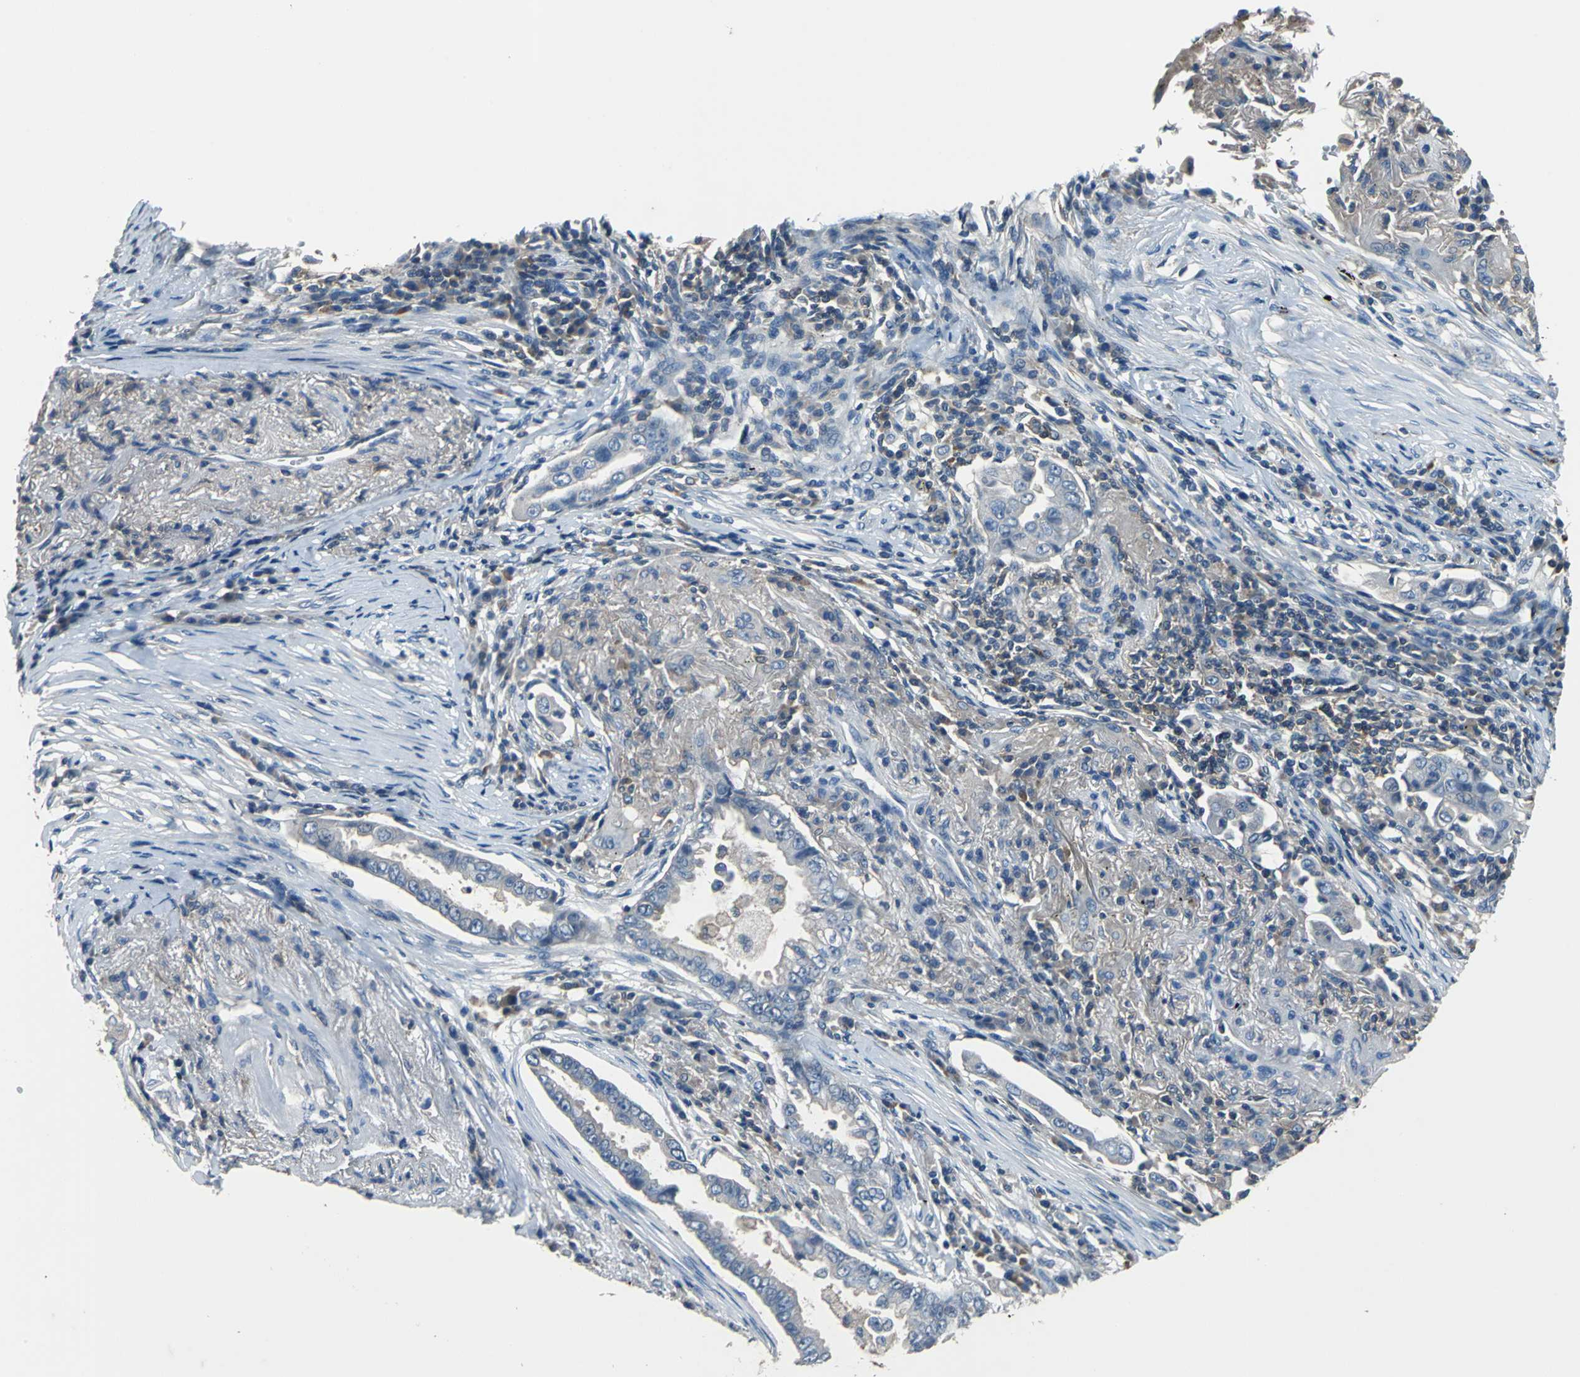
{"staining": {"intensity": "negative", "quantity": "none", "location": "none"}, "tissue": "lung cancer", "cell_type": "Tumor cells", "image_type": "cancer", "snomed": [{"axis": "morphology", "description": "Normal tissue, NOS"}, {"axis": "morphology", "description": "Inflammation, NOS"}, {"axis": "morphology", "description": "Adenocarcinoma, NOS"}, {"axis": "topography", "description": "Lung"}], "caption": "Immunohistochemical staining of human lung cancer reveals no significant staining in tumor cells.", "gene": "PRKCA", "patient": {"sex": "female", "age": 64}}